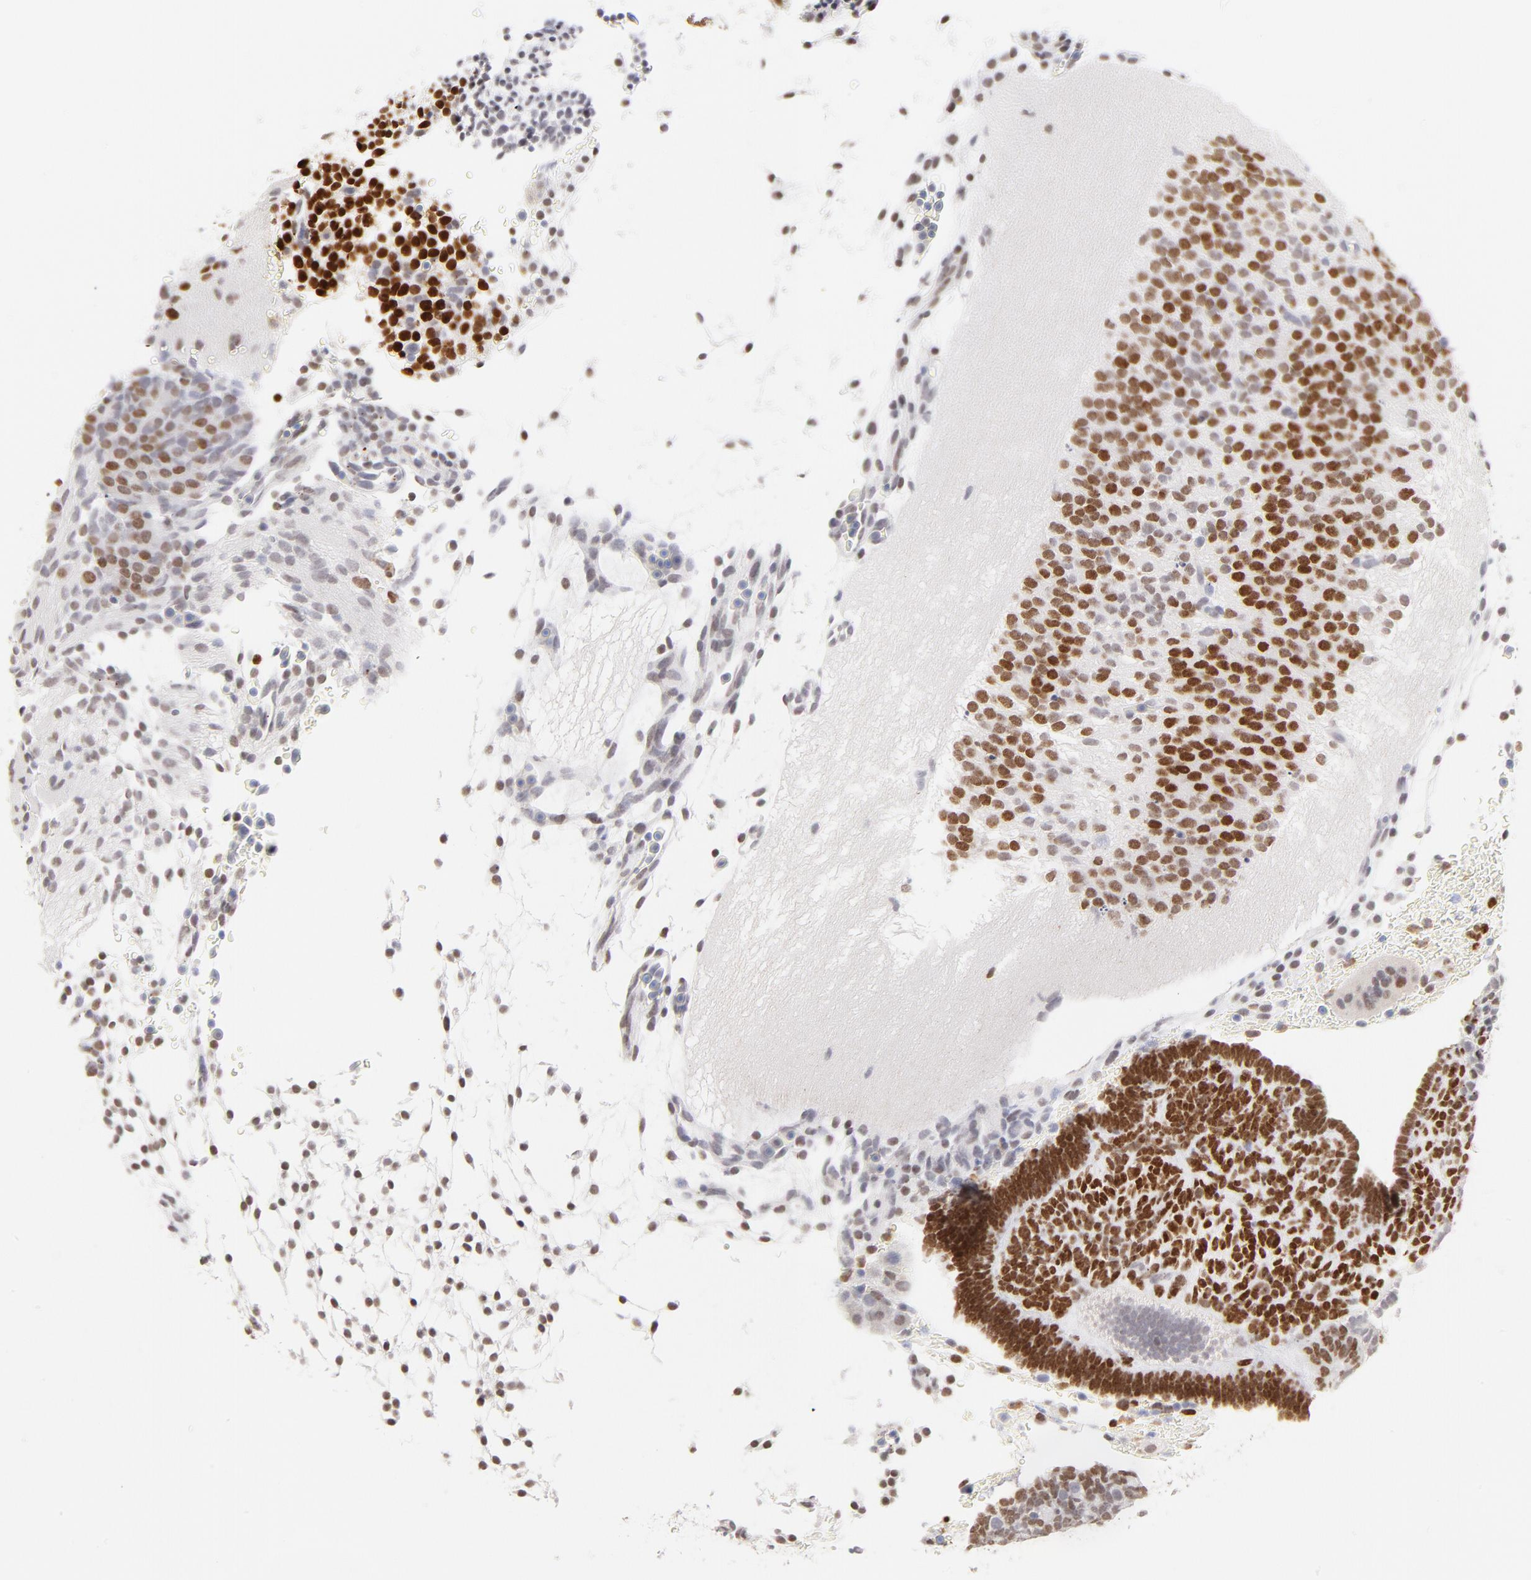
{"staining": {"intensity": "moderate", "quantity": "25%-75%", "location": "nuclear"}, "tissue": "placenta", "cell_type": "Trophoblastic cells", "image_type": "normal", "snomed": [{"axis": "morphology", "description": "Normal tissue, NOS"}, {"axis": "topography", "description": "Placenta"}], "caption": "DAB immunohistochemical staining of unremarkable placenta exhibits moderate nuclear protein expression in about 25%-75% of trophoblastic cells. (IHC, brightfield microscopy, high magnification).", "gene": "PBX1", "patient": {"sex": "female", "age": 19}}